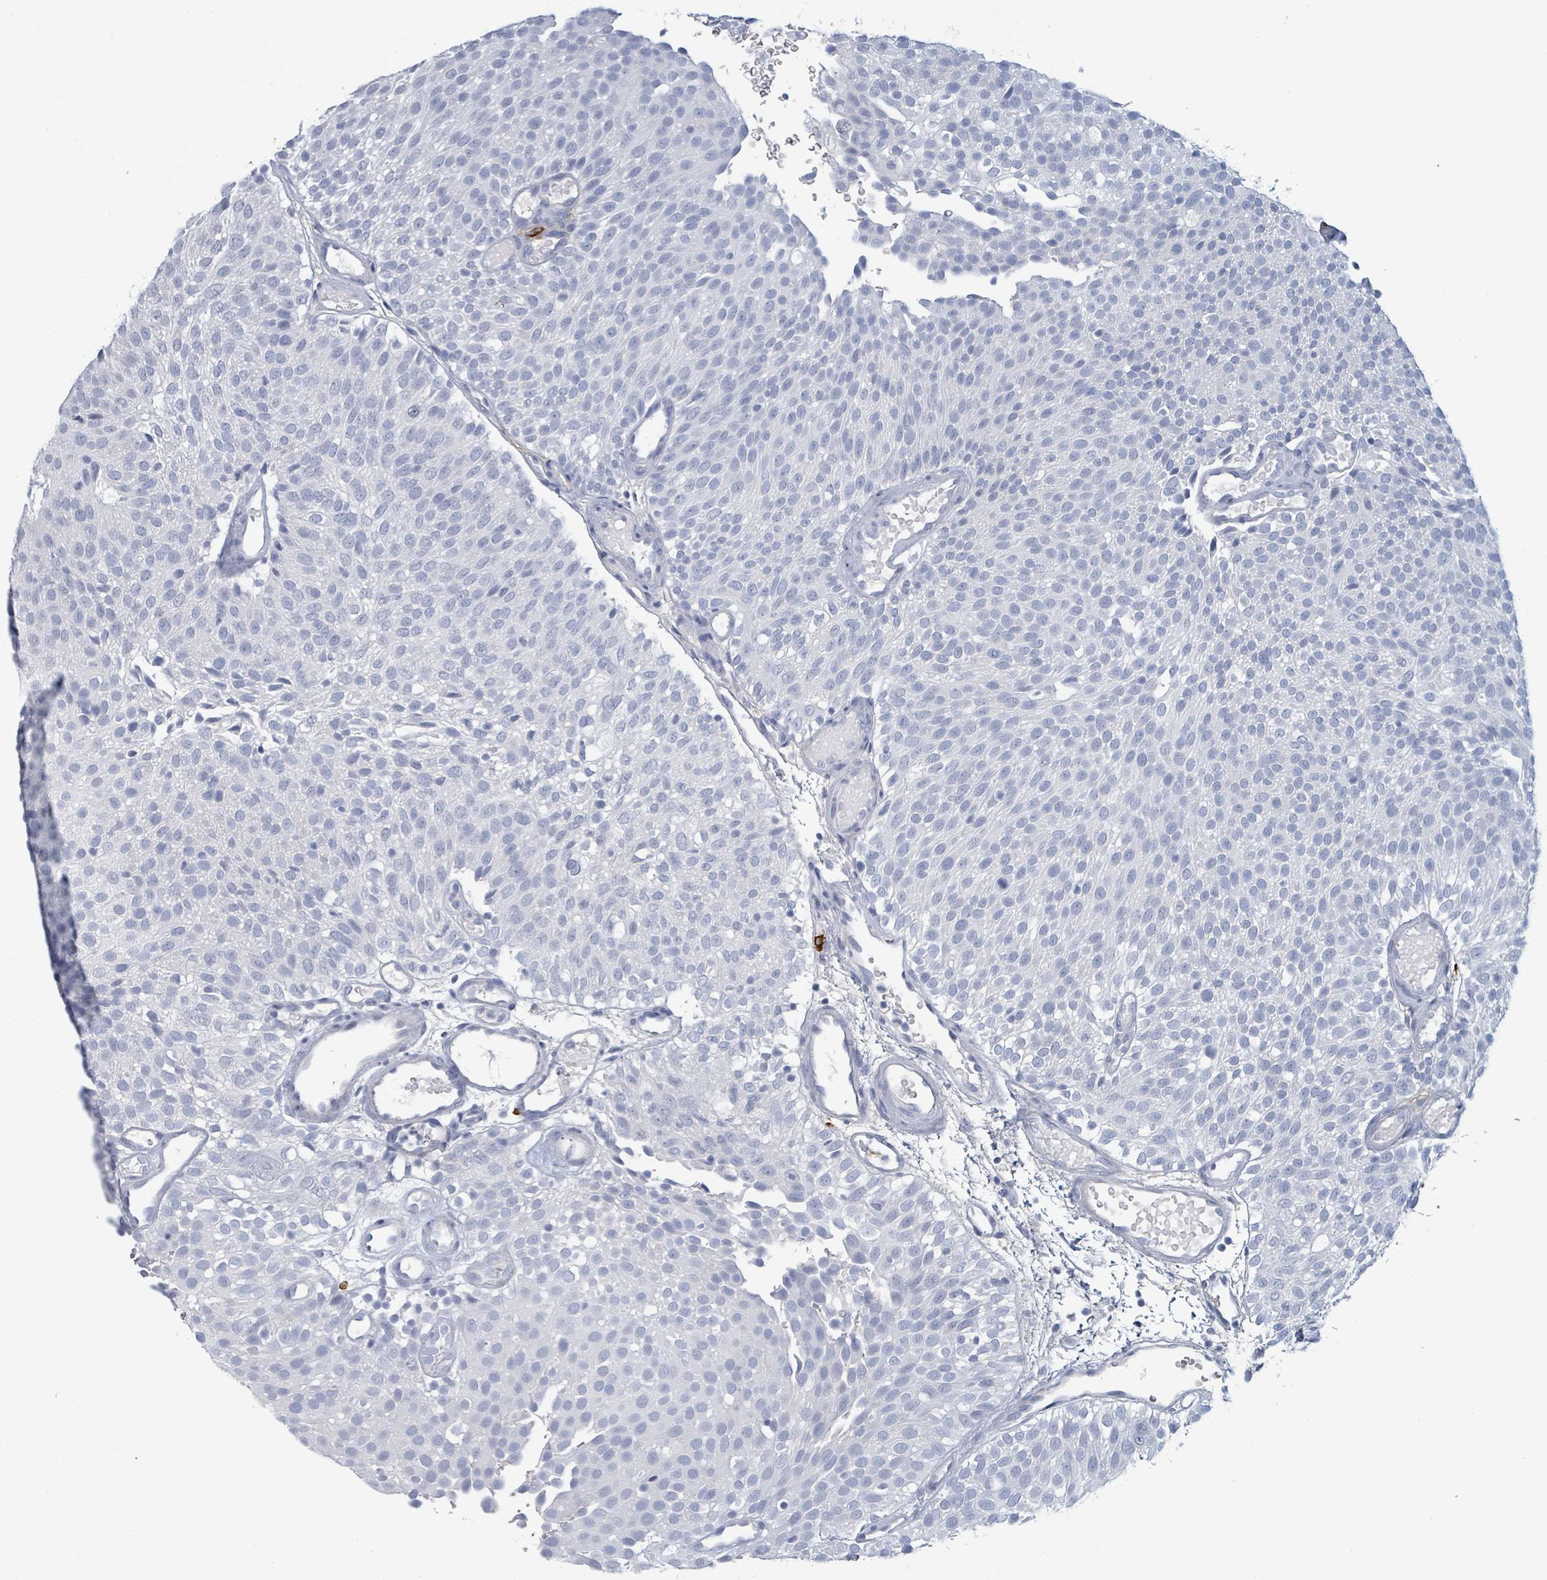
{"staining": {"intensity": "negative", "quantity": "none", "location": "none"}, "tissue": "urothelial cancer", "cell_type": "Tumor cells", "image_type": "cancer", "snomed": [{"axis": "morphology", "description": "Urothelial carcinoma, Low grade"}, {"axis": "topography", "description": "Urinary bladder"}], "caption": "Immunohistochemical staining of human urothelial carcinoma (low-grade) displays no significant expression in tumor cells.", "gene": "VPS13D", "patient": {"sex": "male", "age": 78}}